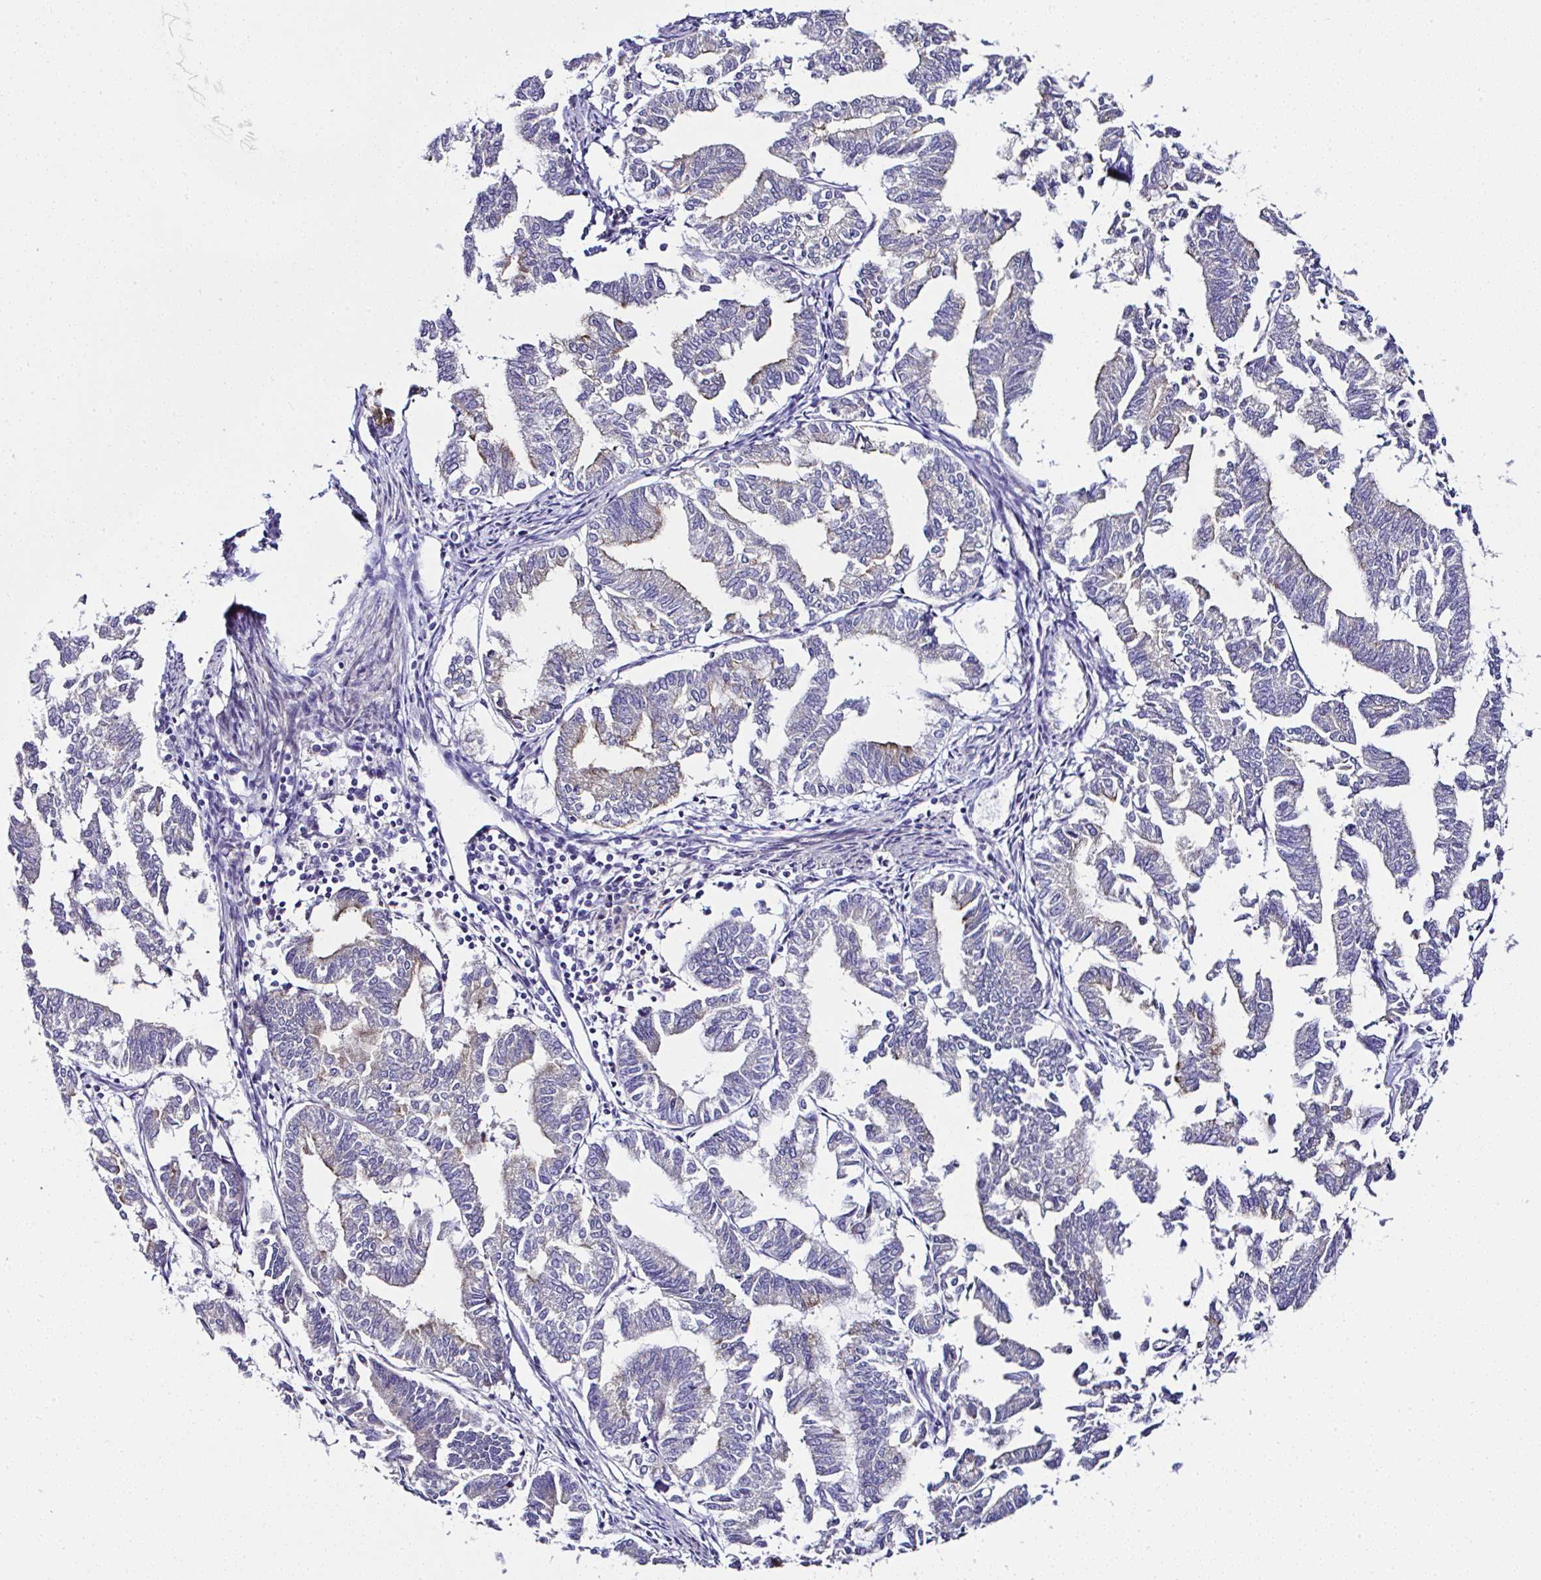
{"staining": {"intensity": "weak", "quantity": "<25%", "location": "cytoplasmic/membranous"}, "tissue": "endometrial cancer", "cell_type": "Tumor cells", "image_type": "cancer", "snomed": [{"axis": "morphology", "description": "Adenocarcinoma, NOS"}, {"axis": "topography", "description": "Endometrium"}], "caption": "Tumor cells show no significant protein positivity in adenocarcinoma (endometrial).", "gene": "OR4P4", "patient": {"sex": "female", "age": 79}}